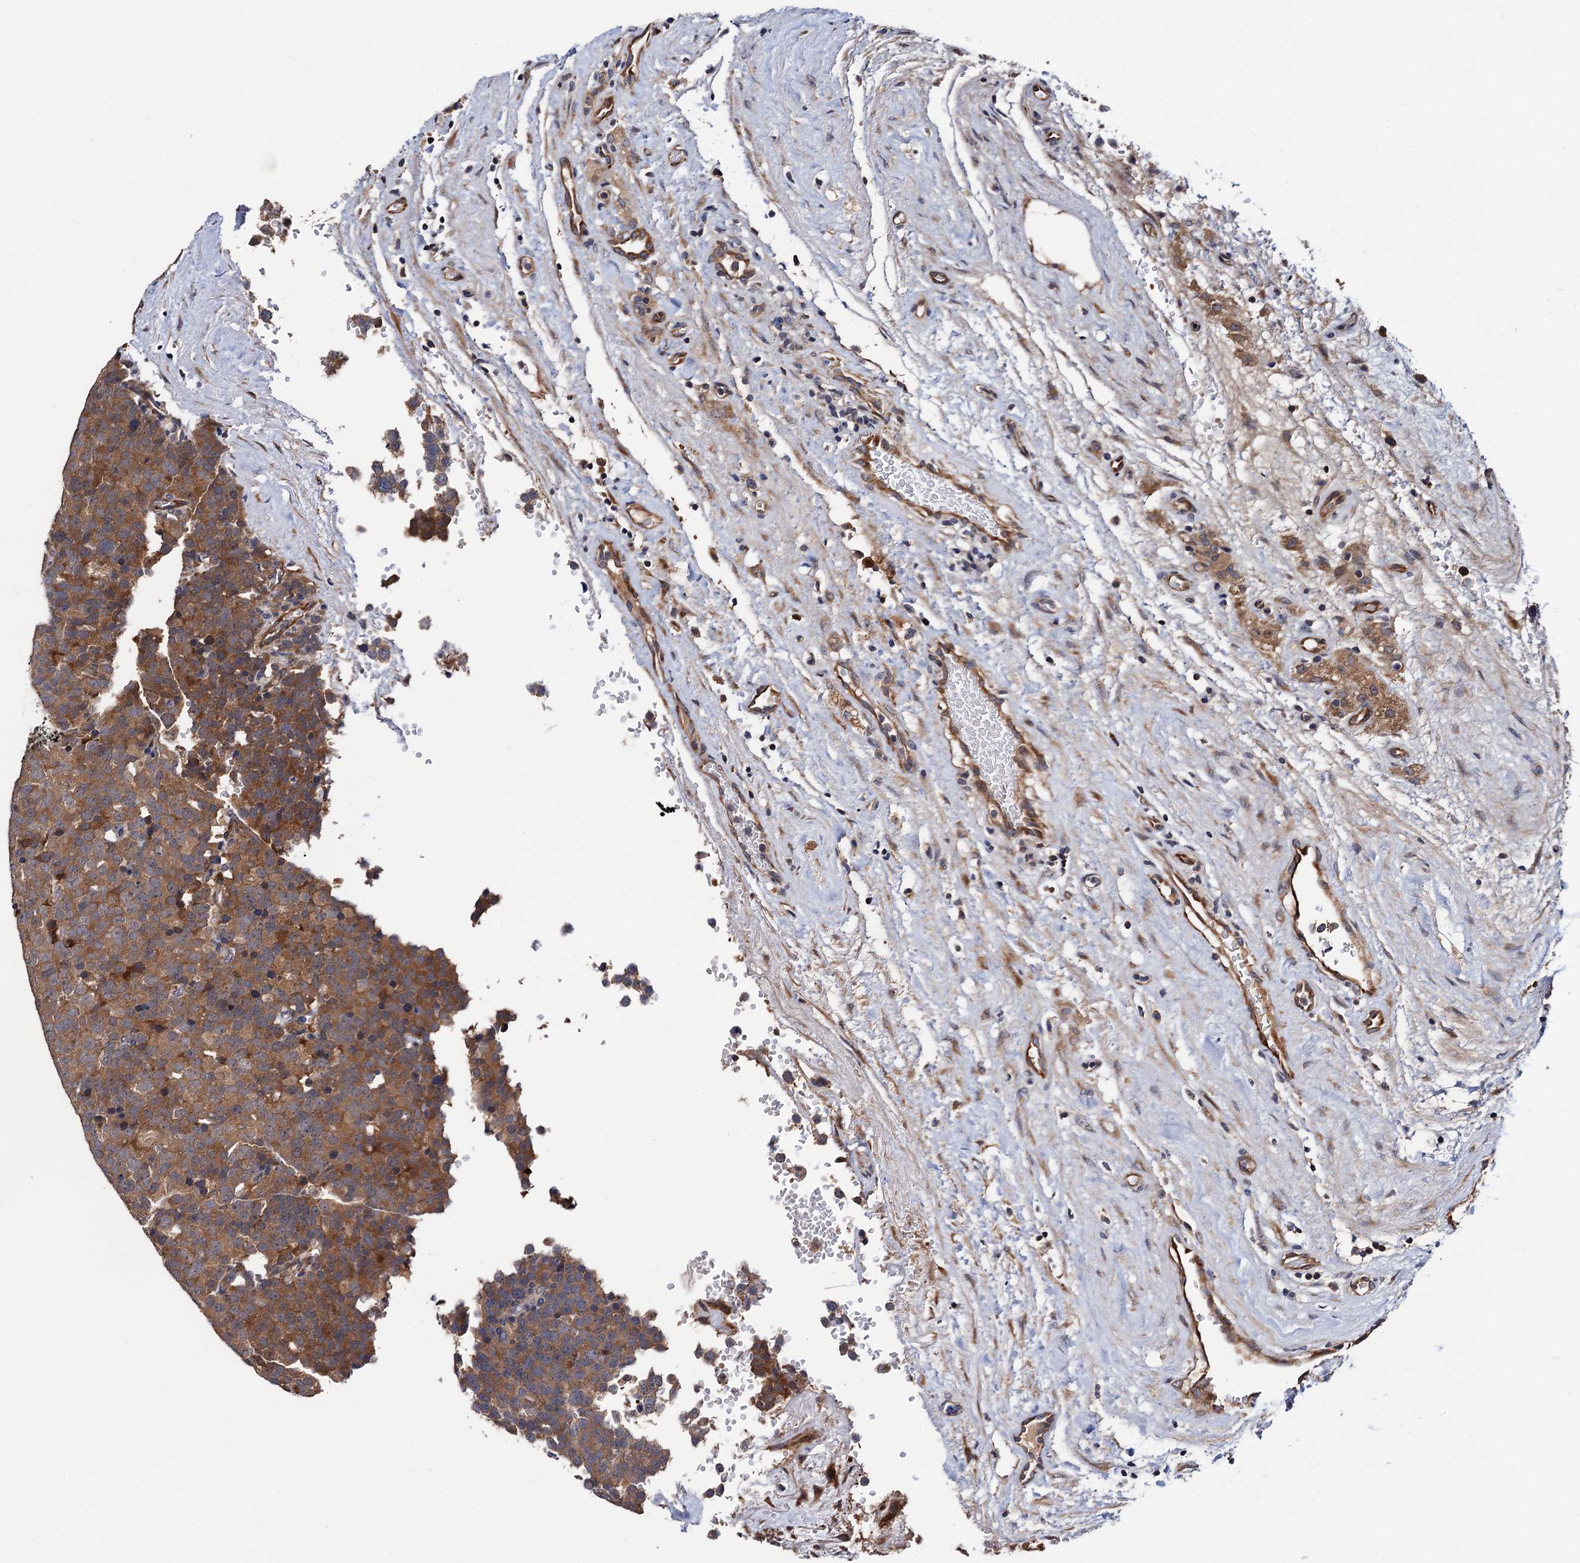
{"staining": {"intensity": "moderate", "quantity": ">75%", "location": "cytoplasmic/membranous"}, "tissue": "testis cancer", "cell_type": "Tumor cells", "image_type": "cancer", "snomed": [{"axis": "morphology", "description": "Seminoma, NOS"}, {"axis": "topography", "description": "Testis"}], "caption": "This image reveals testis cancer (seminoma) stained with immunohistochemistry to label a protein in brown. The cytoplasmic/membranous of tumor cells show moderate positivity for the protein. Nuclei are counter-stained blue.", "gene": "TRMT112", "patient": {"sex": "male", "age": 71}}